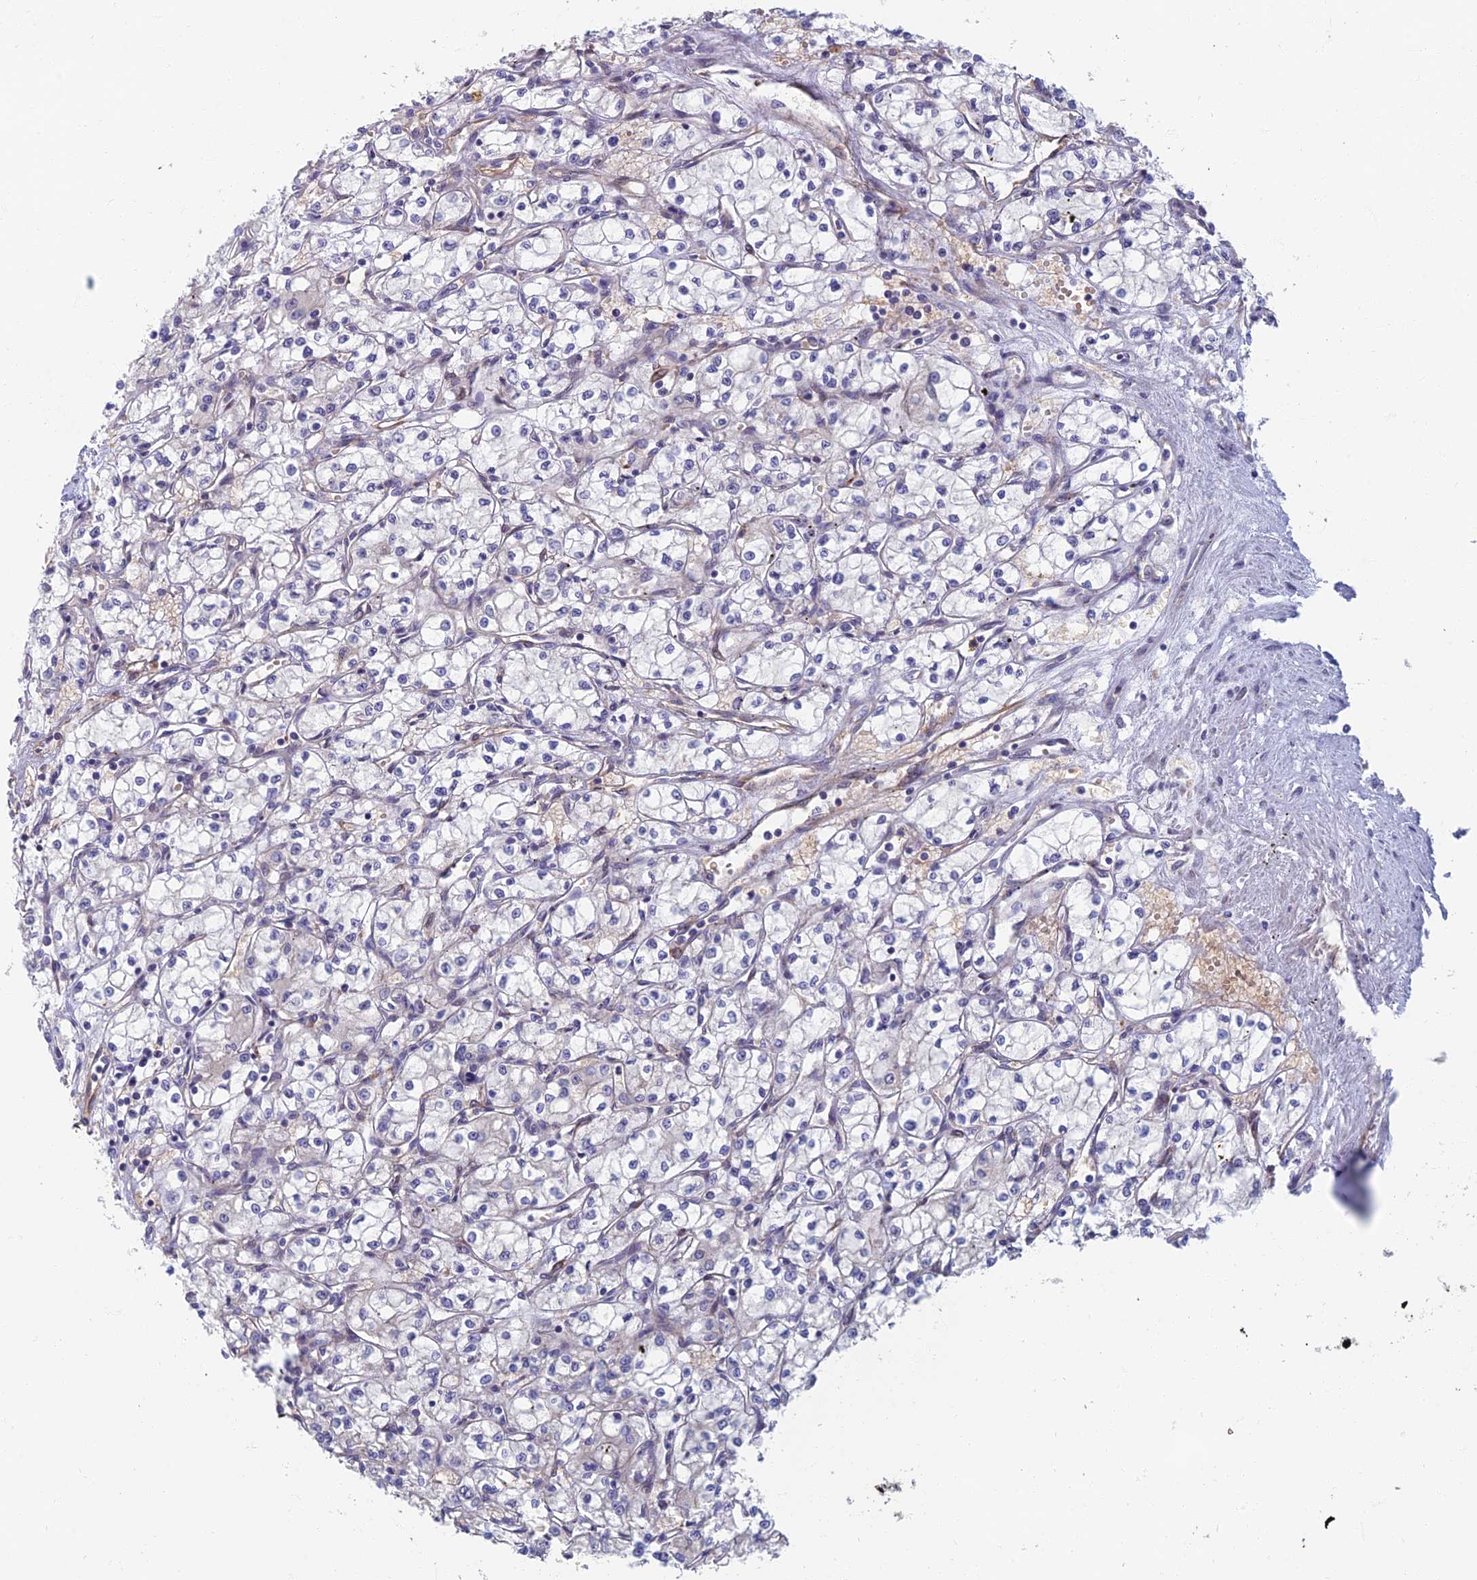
{"staining": {"intensity": "negative", "quantity": "none", "location": "none"}, "tissue": "renal cancer", "cell_type": "Tumor cells", "image_type": "cancer", "snomed": [{"axis": "morphology", "description": "Adenocarcinoma, NOS"}, {"axis": "topography", "description": "Kidney"}], "caption": "There is no significant expression in tumor cells of adenocarcinoma (renal).", "gene": "RHBDL2", "patient": {"sex": "male", "age": 59}}